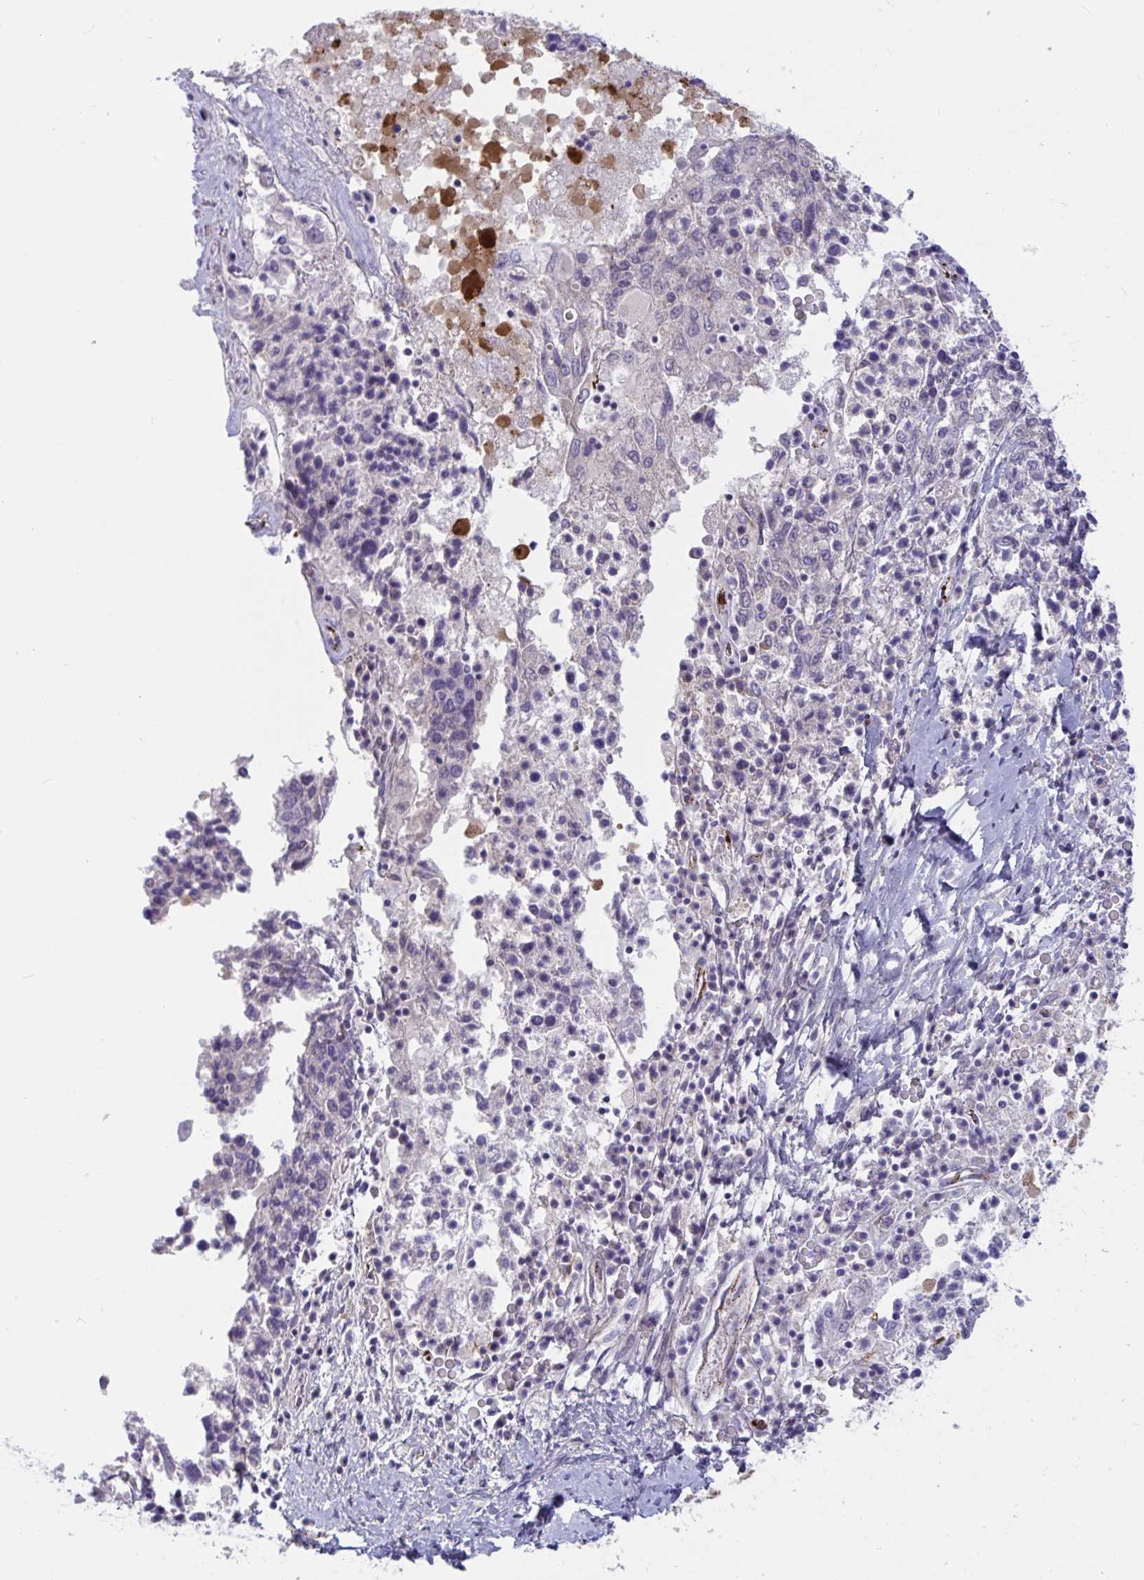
{"staining": {"intensity": "negative", "quantity": "none", "location": "none"}, "tissue": "ovarian cancer", "cell_type": "Tumor cells", "image_type": "cancer", "snomed": [{"axis": "morphology", "description": "Carcinoma, endometroid"}, {"axis": "topography", "description": "Ovary"}], "caption": "Tumor cells show no significant positivity in ovarian cancer (endometroid carcinoma).", "gene": "IL37", "patient": {"sex": "female", "age": 62}}